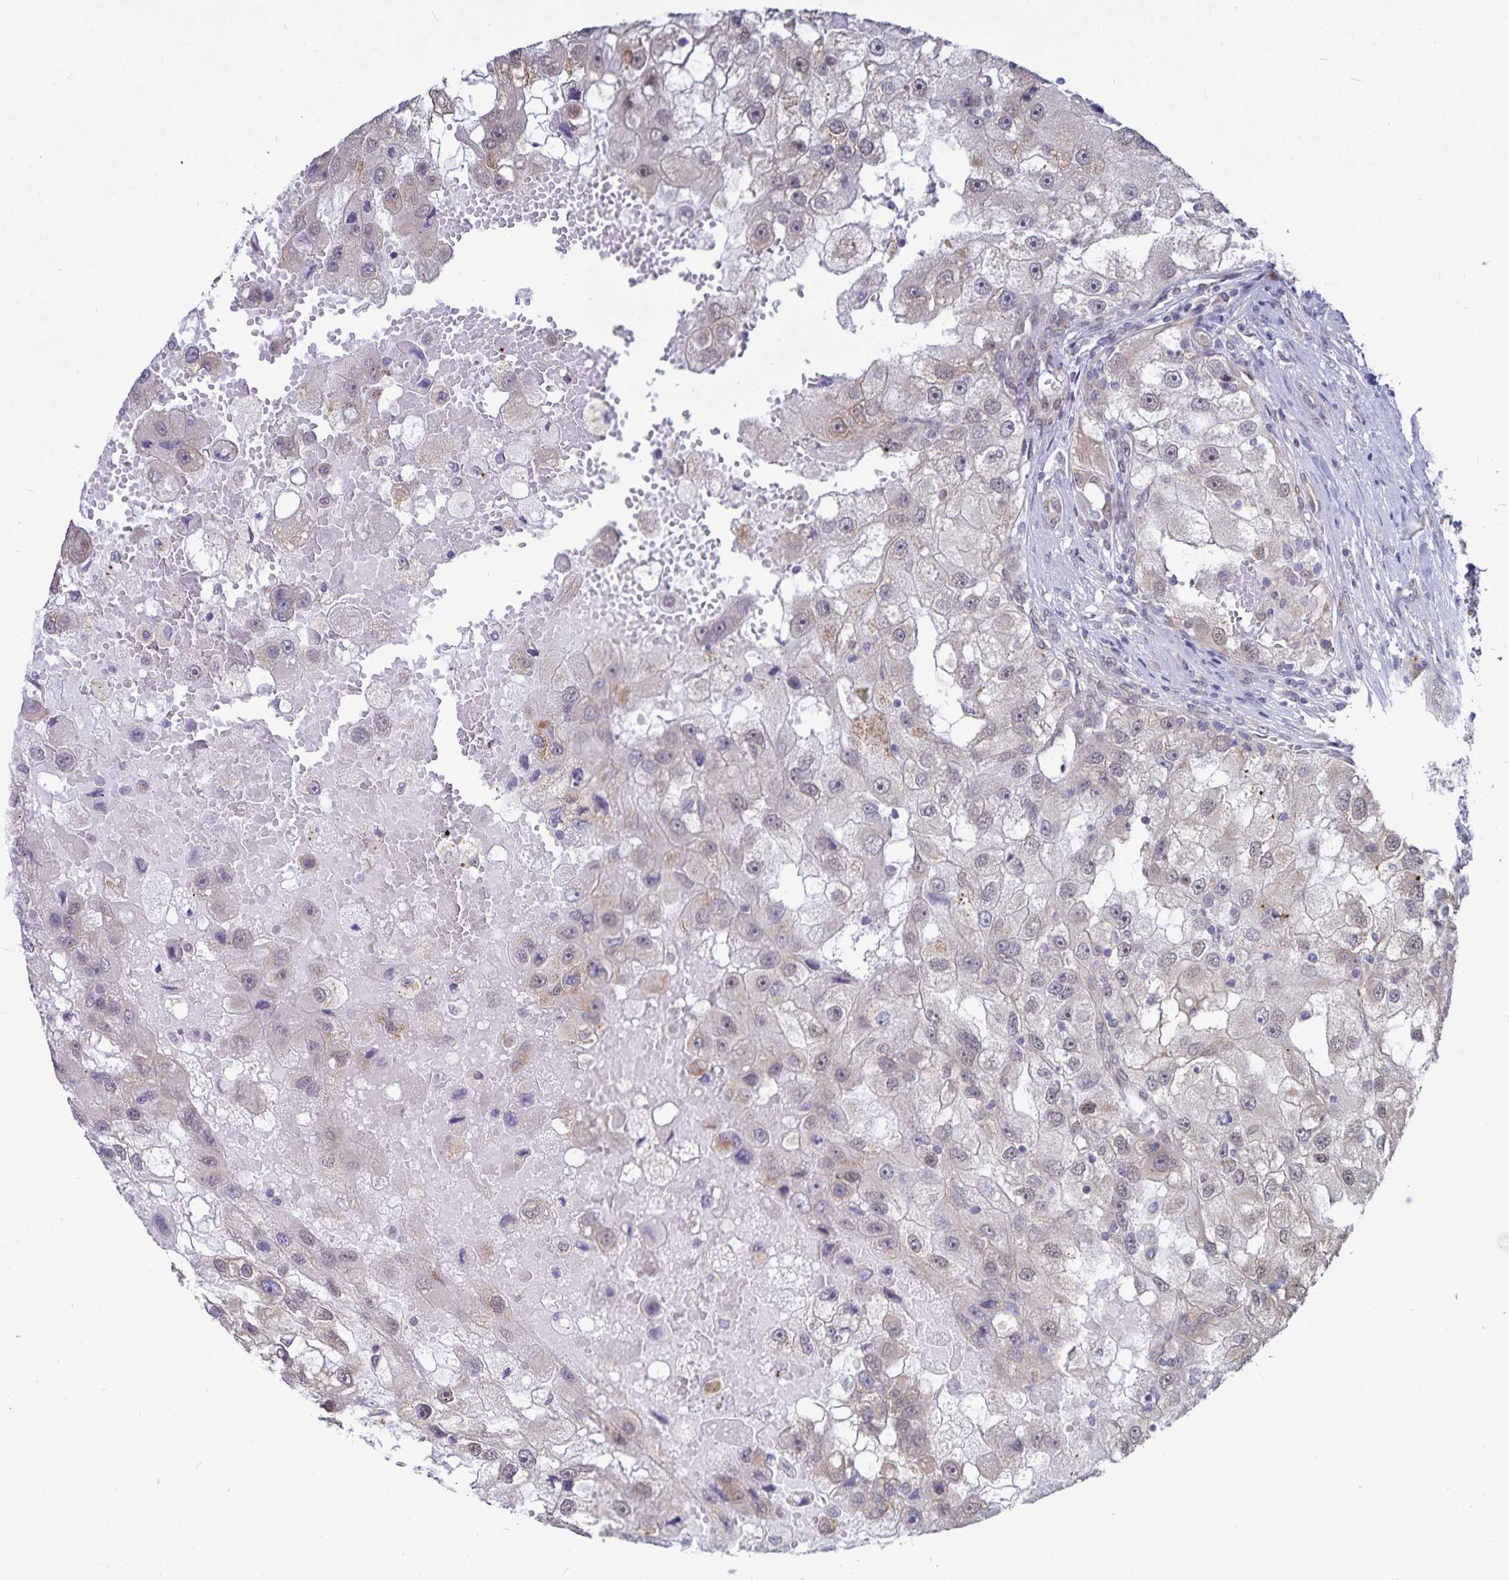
{"staining": {"intensity": "negative", "quantity": "none", "location": "none"}, "tissue": "renal cancer", "cell_type": "Tumor cells", "image_type": "cancer", "snomed": [{"axis": "morphology", "description": "Adenocarcinoma, NOS"}, {"axis": "topography", "description": "Kidney"}], "caption": "An immunohistochemistry micrograph of renal adenocarcinoma is shown. There is no staining in tumor cells of renal adenocarcinoma. Brightfield microscopy of IHC stained with DAB (3,3'-diaminobenzidine) (brown) and hematoxylin (blue), captured at high magnification.", "gene": "ATP2A2", "patient": {"sex": "male", "age": 63}}